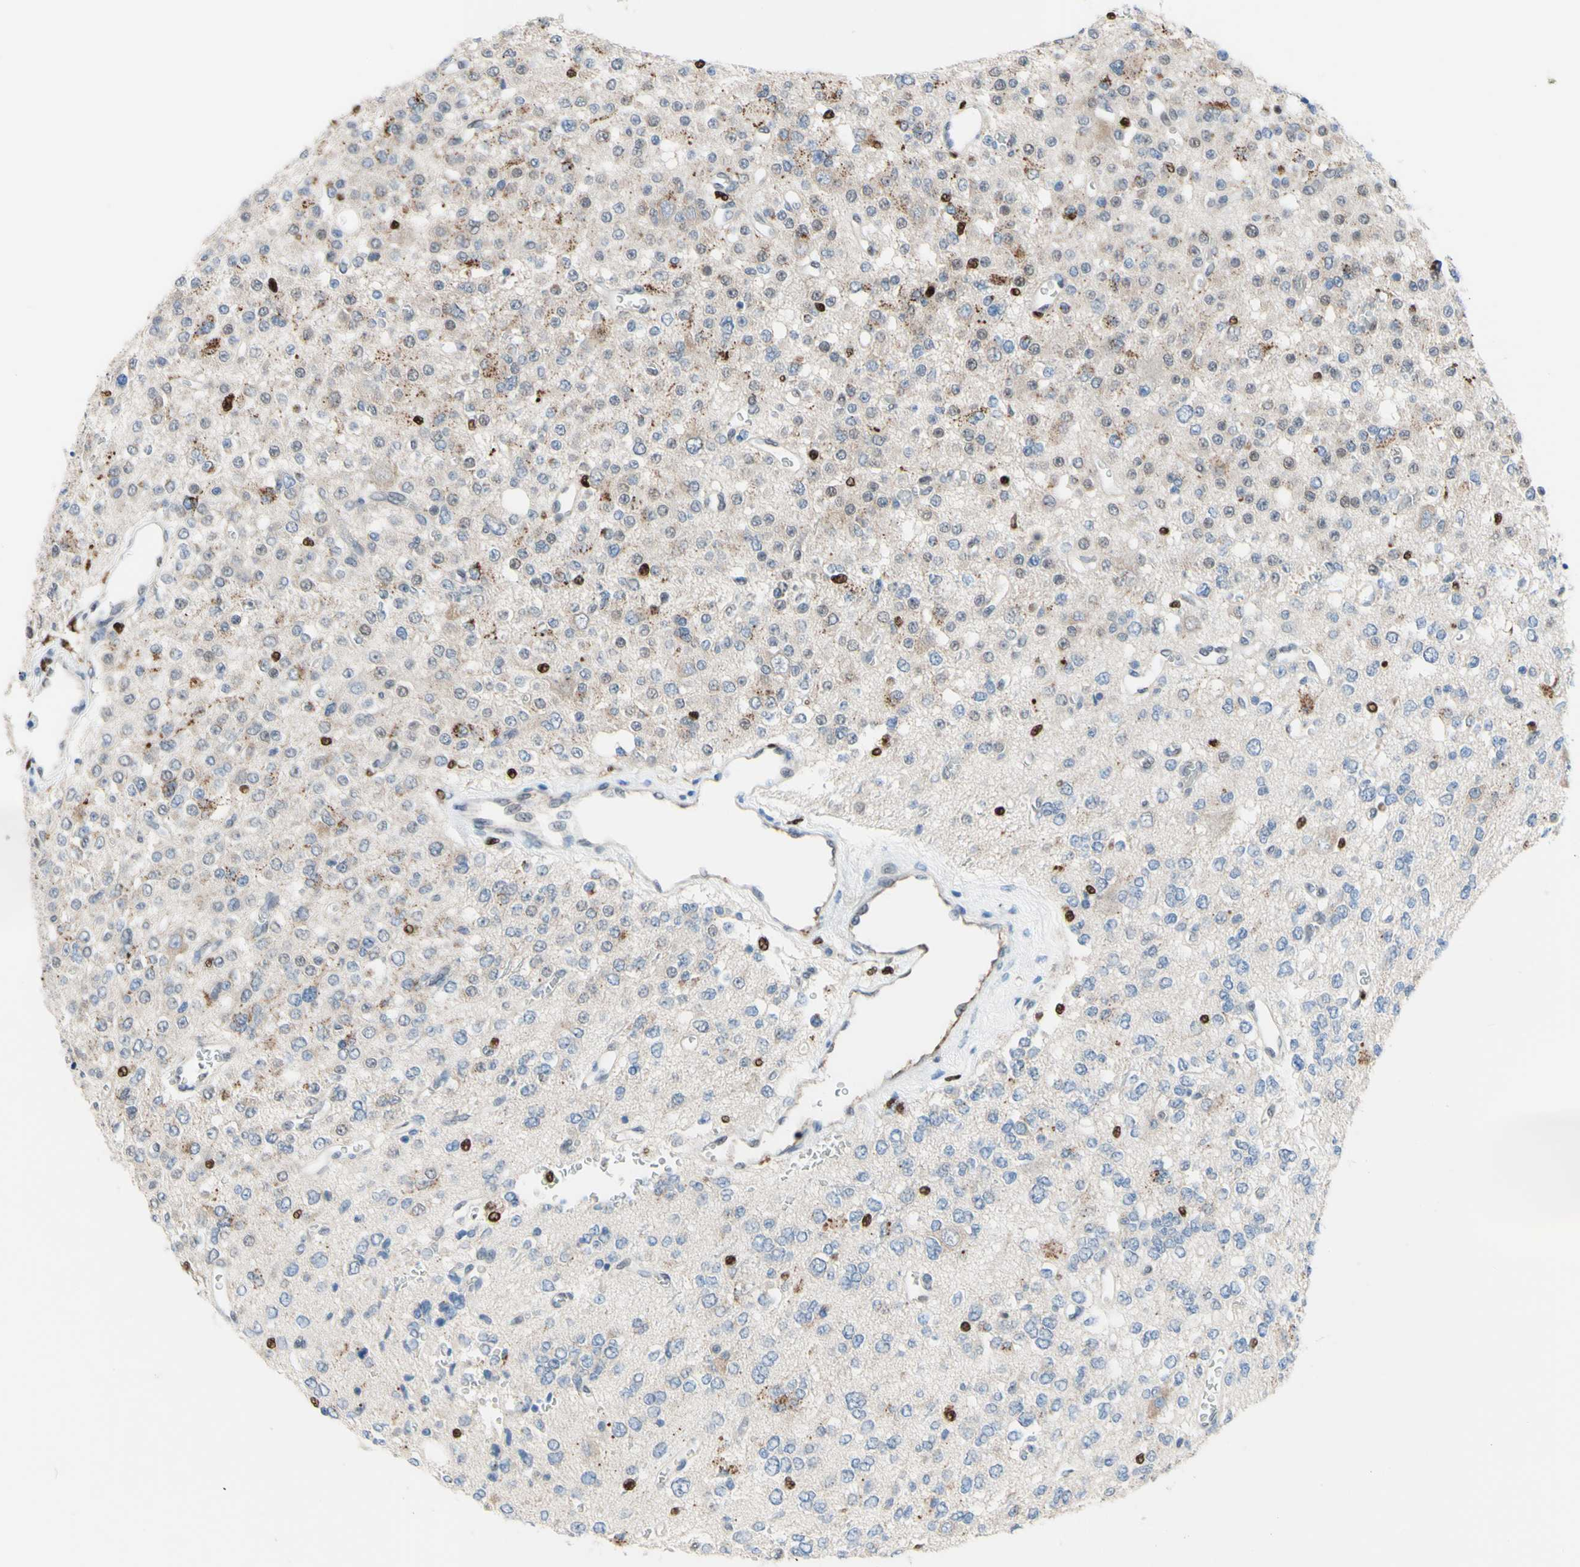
{"staining": {"intensity": "negative", "quantity": "none", "location": "none"}, "tissue": "glioma", "cell_type": "Tumor cells", "image_type": "cancer", "snomed": [{"axis": "morphology", "description": "Glioma, malignant, Low grade"}, {"axis": "topography", "description": "Brain"}], "caption": "Tumor cells show no significant expression in low-grade glioma (malignant).", "gene": "EED", "patient": {"sex": "male", "age": 38}}